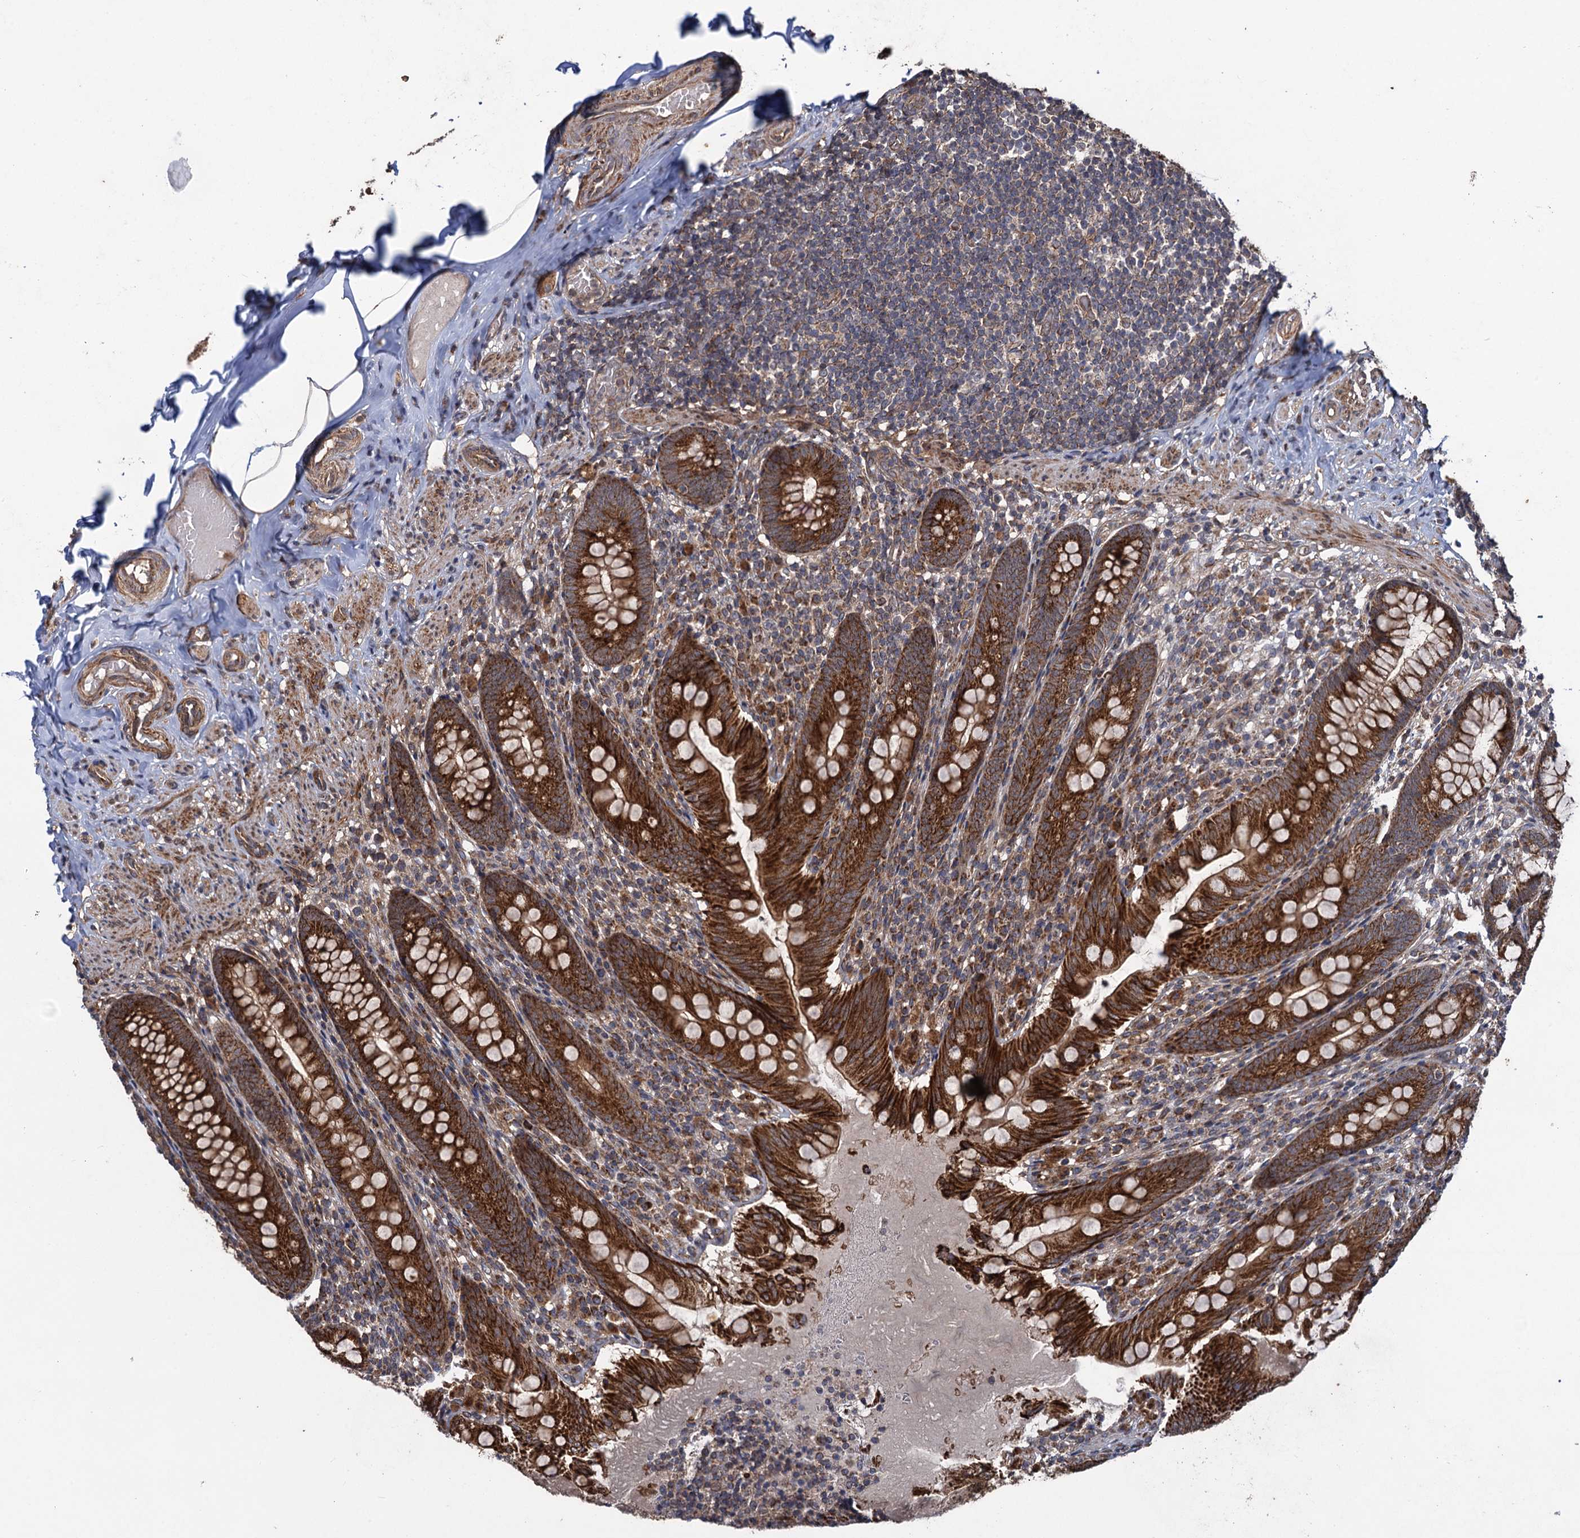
{"staining": {"intensity": "strong", "quantity": ">75%", "location": "cytoplasmic/membranous"}, "tissue": "appendix", "cell_type": "Glandular cells", "image_type": "normal", "snomed": [{"axis": "morphology", "description": "Normal tissue, NOS"}, {"axis": "topography", "description": "Appendix"}], "caption": "A brown stain labels strong cytoplasmic/membranous positivity of a protein in glandular cells of normal human appendix.", "gene": "HAUS1", "patient": {"sex": "male", "age": 55}}